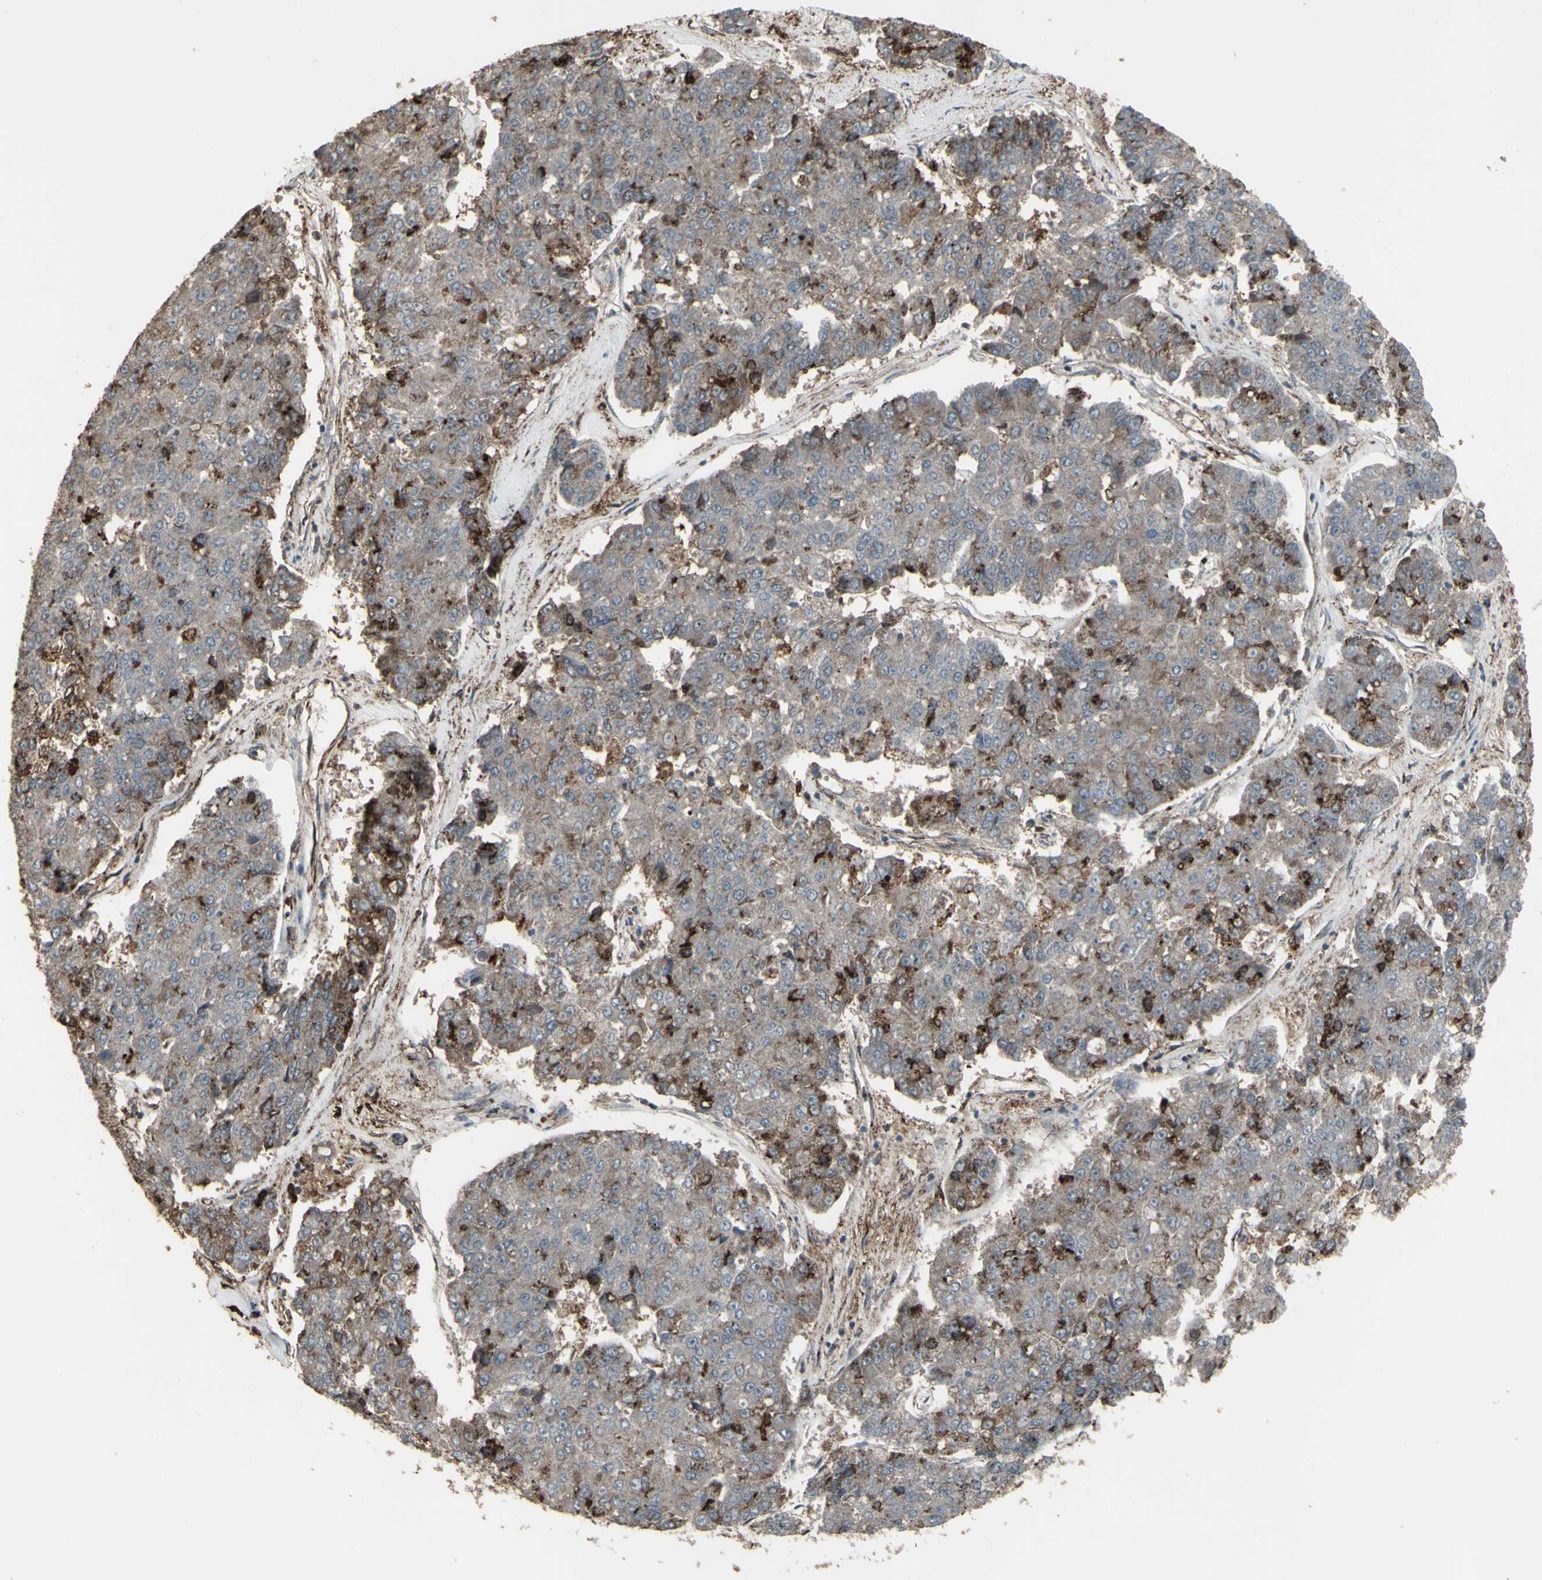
{"staining": {"intensity": "moderate", "quantity": "<25%", "location": "cytoplasmic/membranous"}, "tissue": "pancreatic cancer", "cell_type": "Tumor cells", "image_type": "cancer", "snomed": [{"axis": "morphology", "description": "Adenocarcinoma, NOS"}, {"axis": "topography", "description": "Pancreas"}], "caption": "A low amount of moderate cytoplasmic/membranous staining is appreciated in approximately <25% of tumor cells in pancreatic cancer tissue. (DAB (3,3'-diaminobenzidine) IHC with brightfield microscopy, high magnification).", "gene": "SMO", "patient": {"sex": "male", "age": 50}}